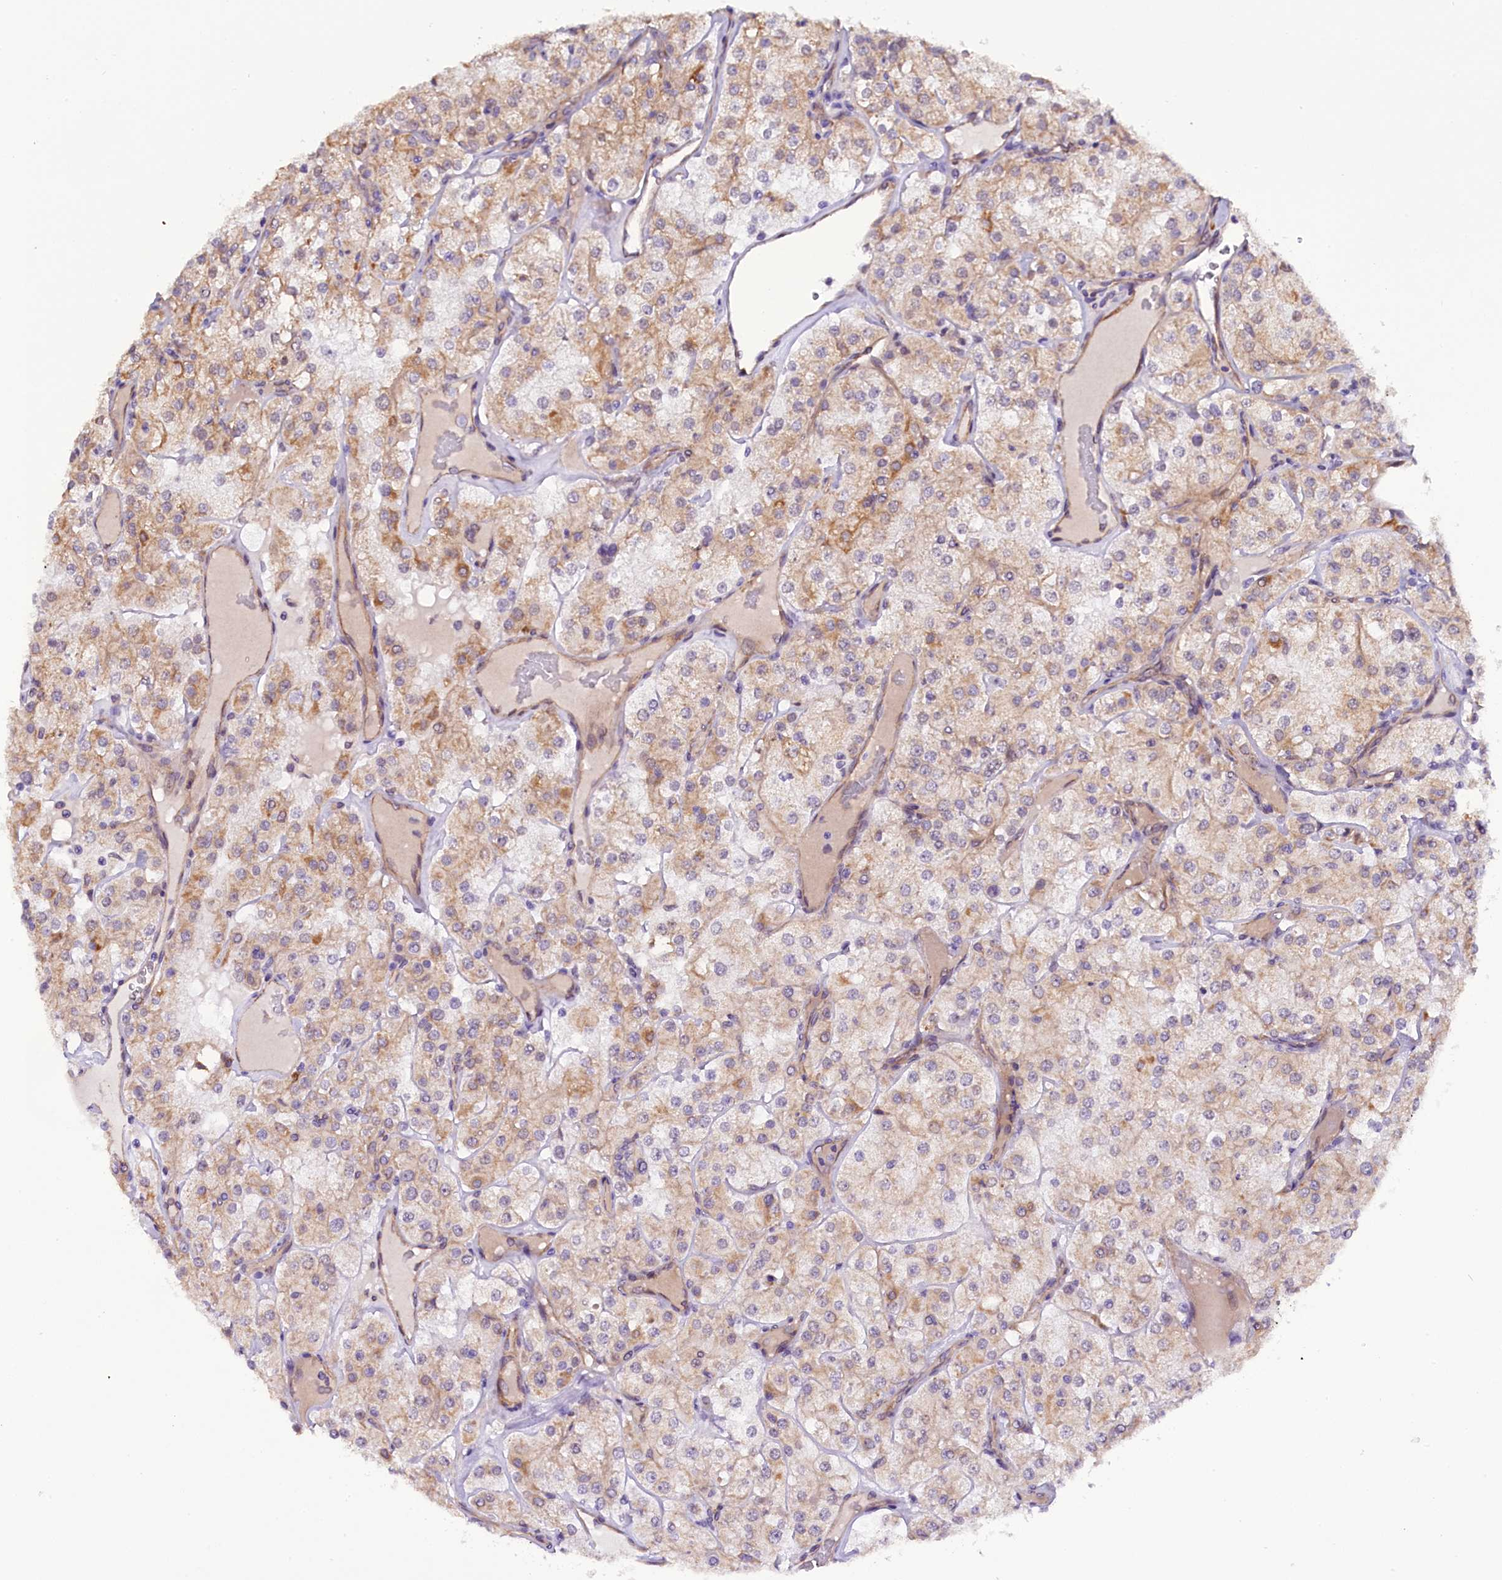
{"staining": {"intensity": "weak", "quantity": ">75%", "location": "cytoplasmic/membranous"}, "tissue": "renal cancer", "cell_type": "Tumor cells", "image_type": "cancer", "snomed": [{"axis": "morphology", "description": "Adenocarcinoma, NOS"}, {"axis": "topography", "description": "Kidney"}], "caption": "This micrograph shows immunohistochemistry staining of human renal cancer (adenocarcinoma), with low weak cytoplasmic/membranous expression in about >75% of tumor cells.", "gene": "UACA", "patient": {"sex": "male", "age": 77}}